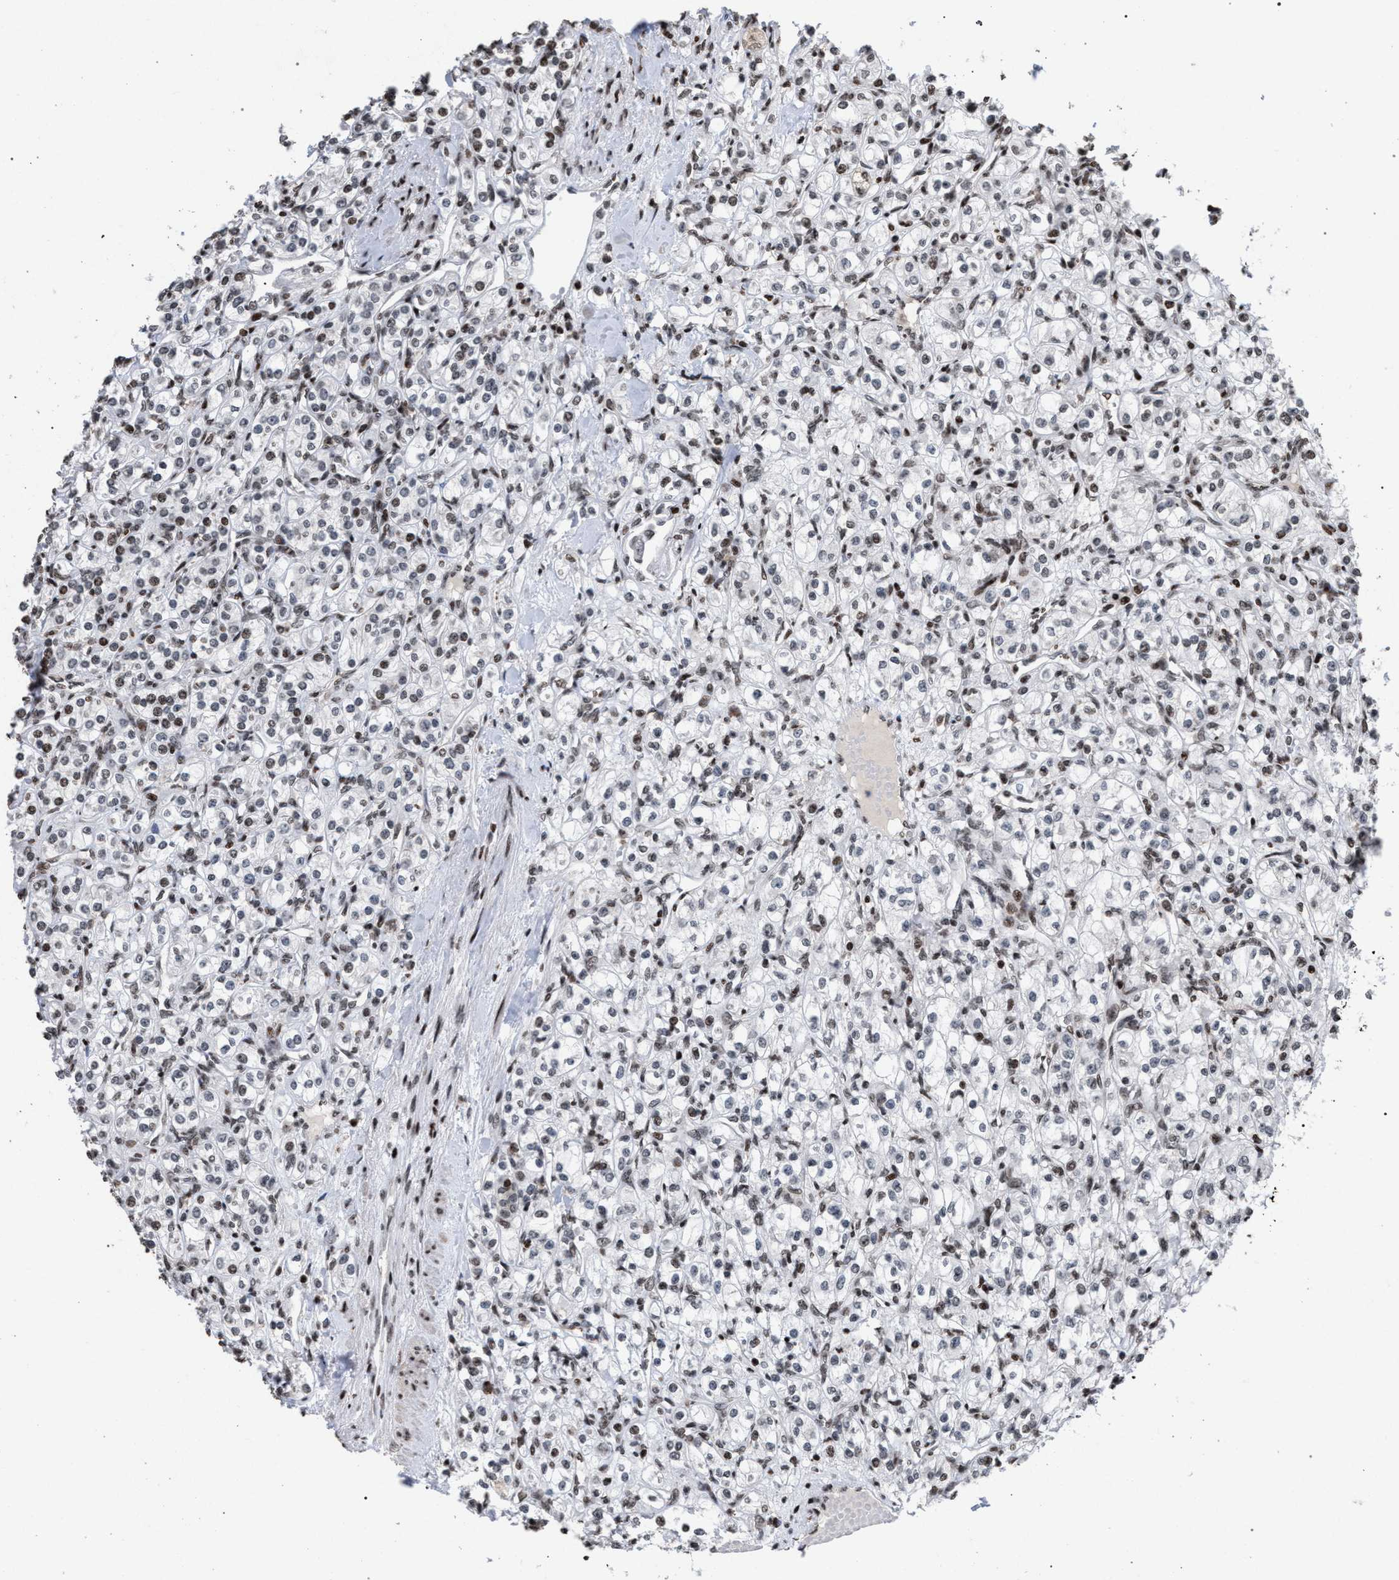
{"staining": {"intensity": "weak", "quantity": ">75%", "location": "nuclear"}, "tissue": "renal cancer", "cell_type": "Tumor cells", "image_type": "cancer", "snomed": [{"axis": "morphology", "description": "Adenocarcinoma, NOS"}, {"axis": "topography", "description": "Kidney"}], "caption": "Immunohistochemical staining of human renal cancer shows weak nuclear protein positivity in approximately >75% of tumor cells.", "gene": "FOXD3", "patient": {"sex": "male", "age": 77}}